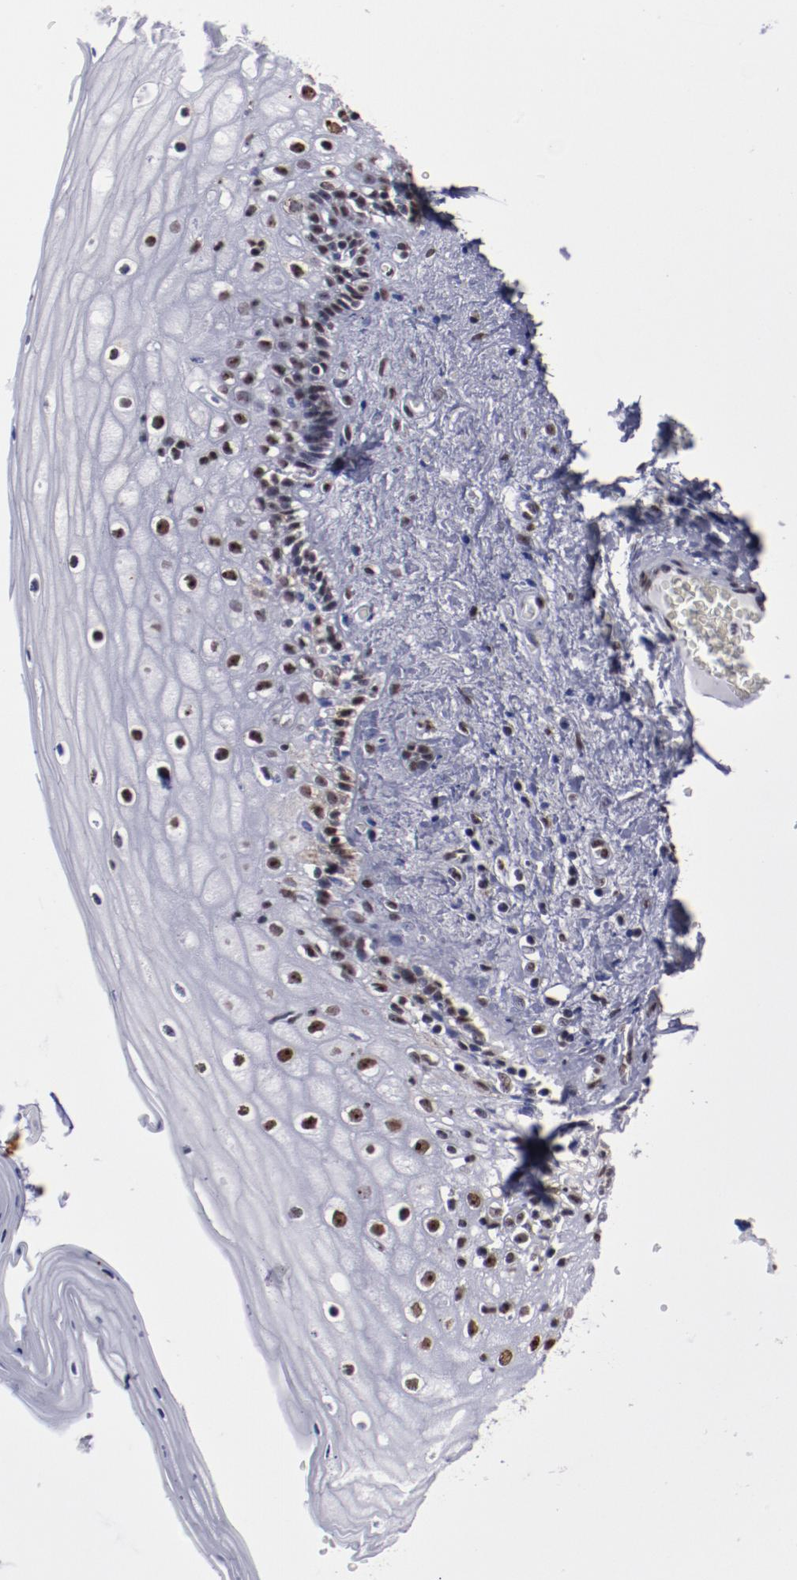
{"staining": {"intensity": "moderate", "quantity": "25%-75%", "location": "nuclear"}, "tissue": "vagina", "cell_type": "Squamous epithelial cells", "image_type": "normal", "snomed": [{"axis": "morphology", "description": "Normal tissue, NOS"}, {"axis": "topography", "description": "Vagina"}], "caption": "Immunohistochemical staining of benign human vagina exhibits moderate nuclear protein staining in about 25%-75% of squamous epithelial cells. Using DAB (brown) and hematoxylin (blue) stains, captured at high magnification using brightfield microscopy.", "gene": "HNRNPA1L3", "patient": {"sex": "female", "age": 46}}